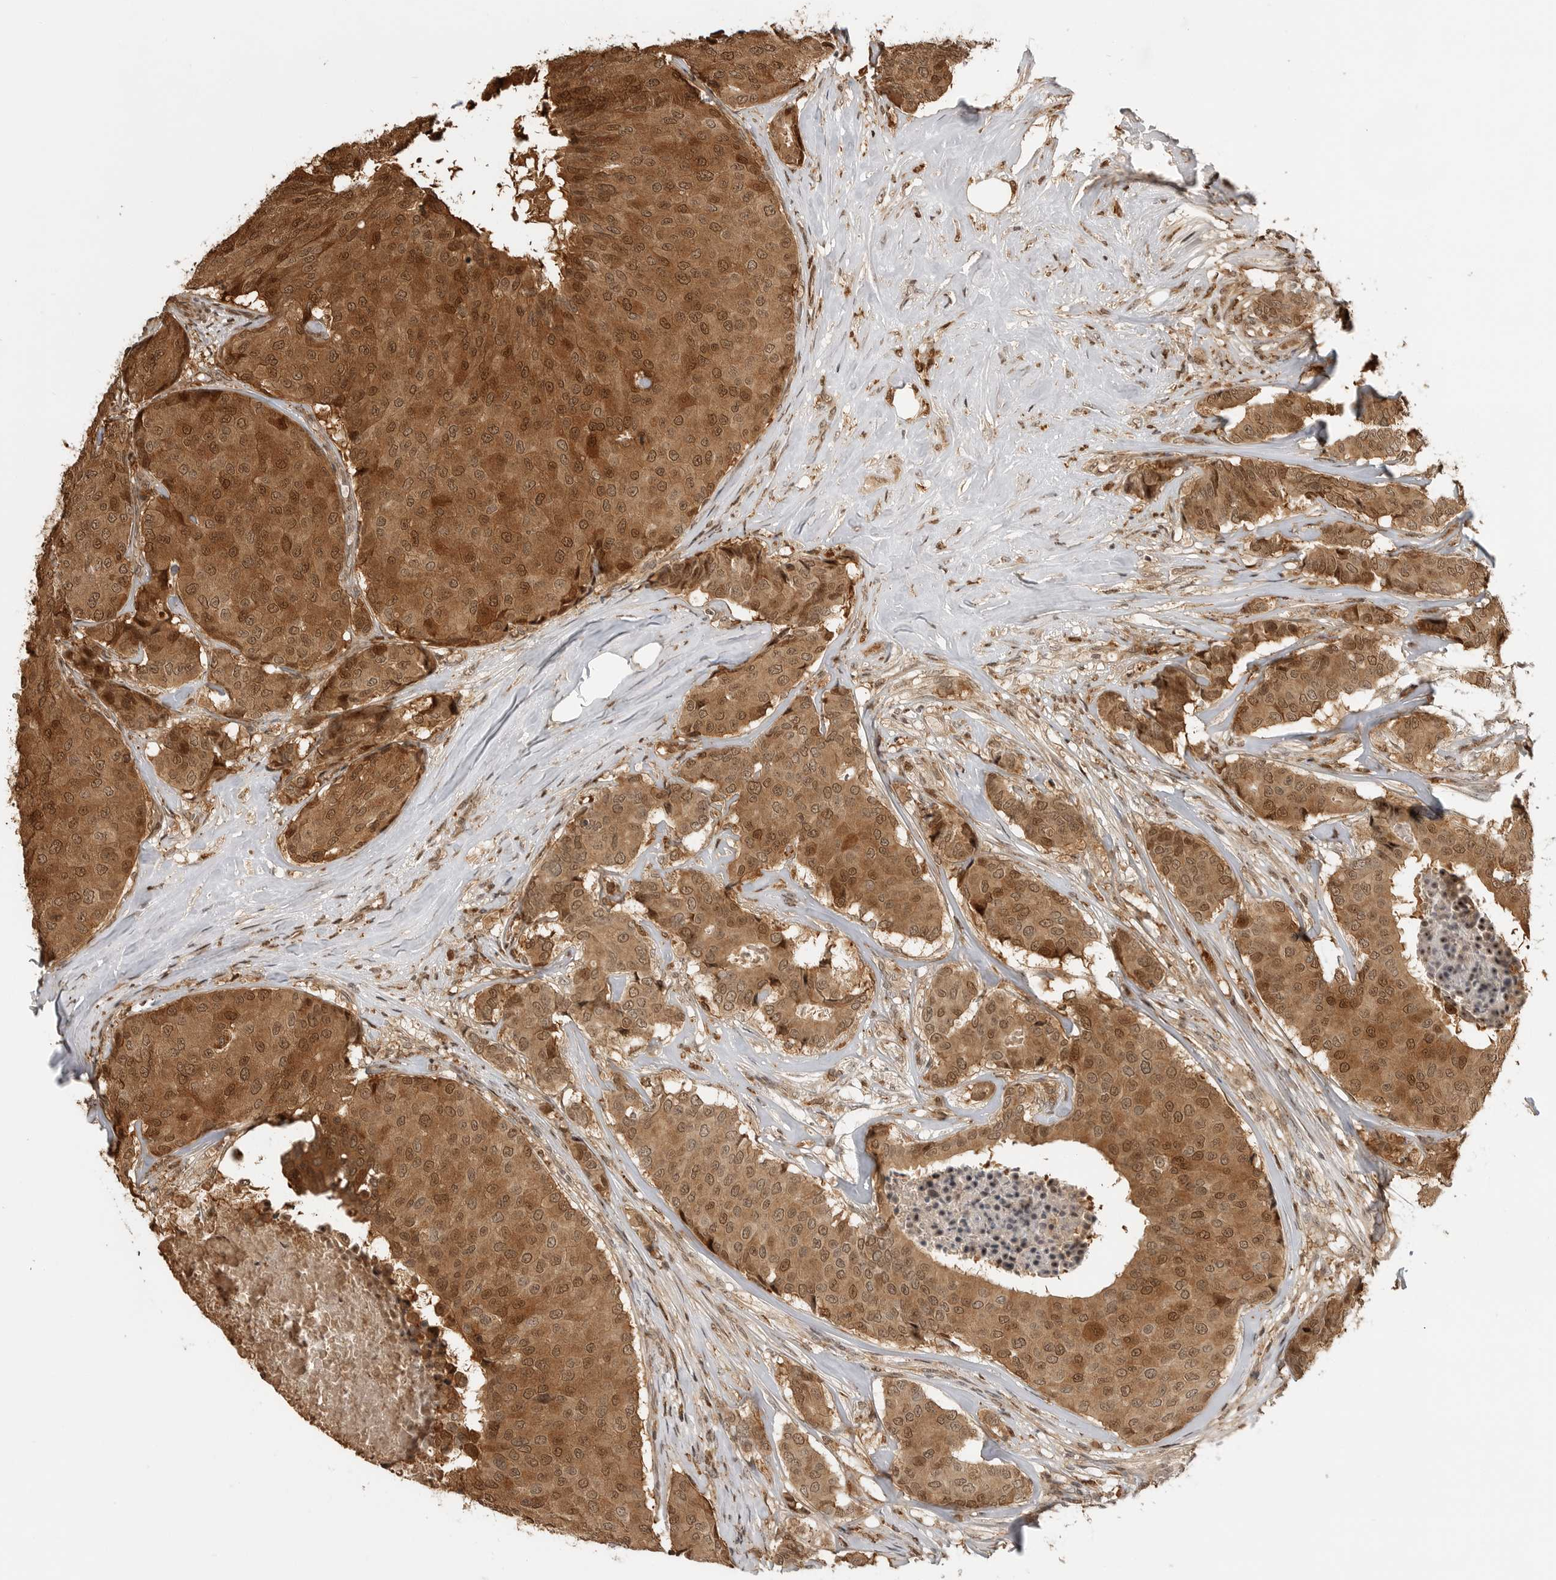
{"staining": {"intensity": "strong", "quantity": ">75%", "location": "cytoplasmic/membranous,nuclear"}, "tissue": "breast cancer", "cell_type": "Tumor cells", "image_type": "cancer", "snomed": [{"axis": "morphology", "description": "Duct carcinoma"}, {"axis": "topography", "description": "Breast"}], "caption": "This is an image of IHC staining of breast cancer (intraductal carcinoma), which shows strong positivity in the cytoplasmic/membranous and nuclear of tumor cells.", "gene": "BMP2K", "patient": {"sex": "female", "age": 75}}